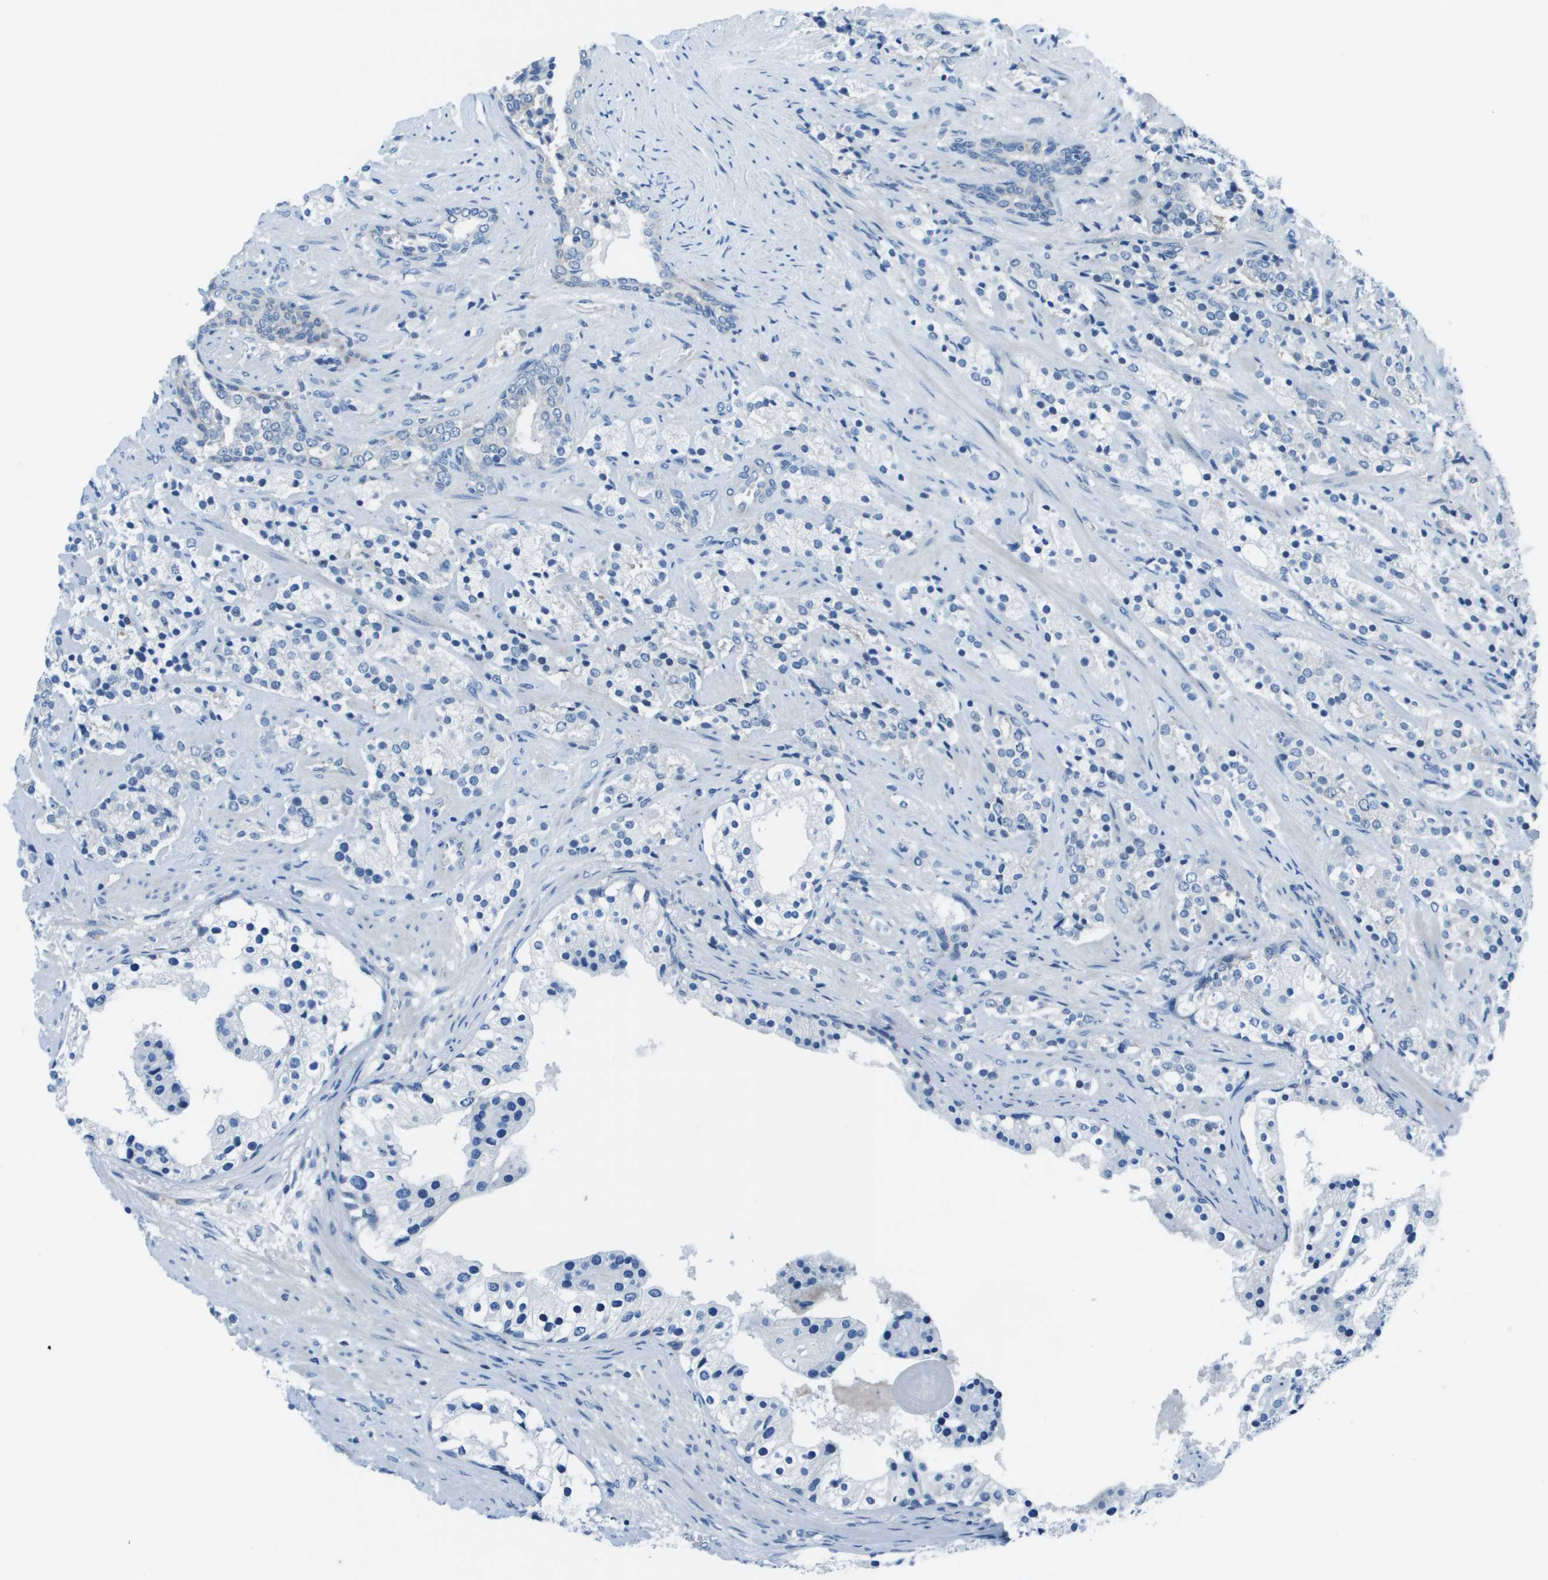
{"staining": {"intensity": "negative", "quantity": "none", "location": "none"}, "tissue": "prostate cancer", "cell_type": "Tumor cells", "image_type": "cancer", "snomed": [{"axis": "morphology", "description": "Adenocarcinoma, High grade"}, {"axis": "topography", "description": "Prostate"}], "caption": "Prostate cancer was stained to show a protein in brown. There is no significant staining in tumor cells.", "gene": "STIP1", "patient": {"sex": "male", "age": 71}}